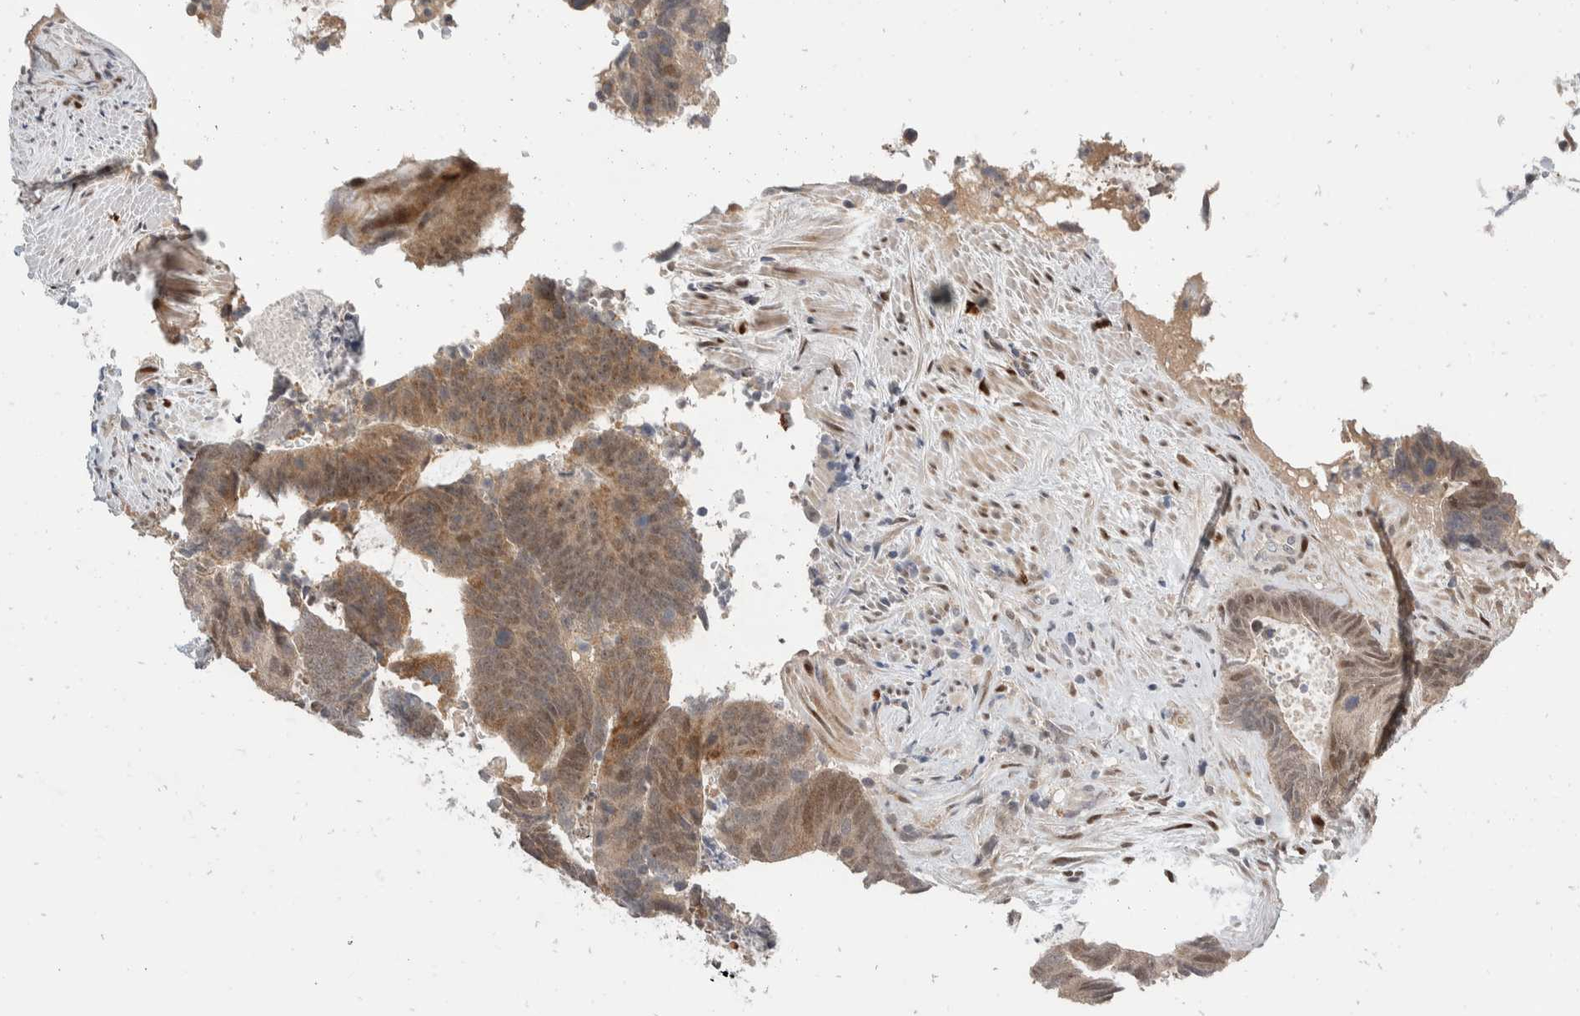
{"staining": {"intensity": "weak", "quantity": ">75%", "location": "cytoplasmic/membranous,nuclear"}, "tissue": "colorectal cancer", "cell_type": "Tumor cells", "image_type": "cancer", "snomed": [{"axis": "morphology", "description": "Adenocarcinoma, NOS"}, {"axis": "topography", "description": "Colon"}], "caption": "Tumor cells demonstrate weak cytoplasmic/membranous and nuclear staining in approximately >75% of cells in colorectal adenocarcinoma.", "gene": "ZNF703", "patient": {"sex": "male", "age": 56}}